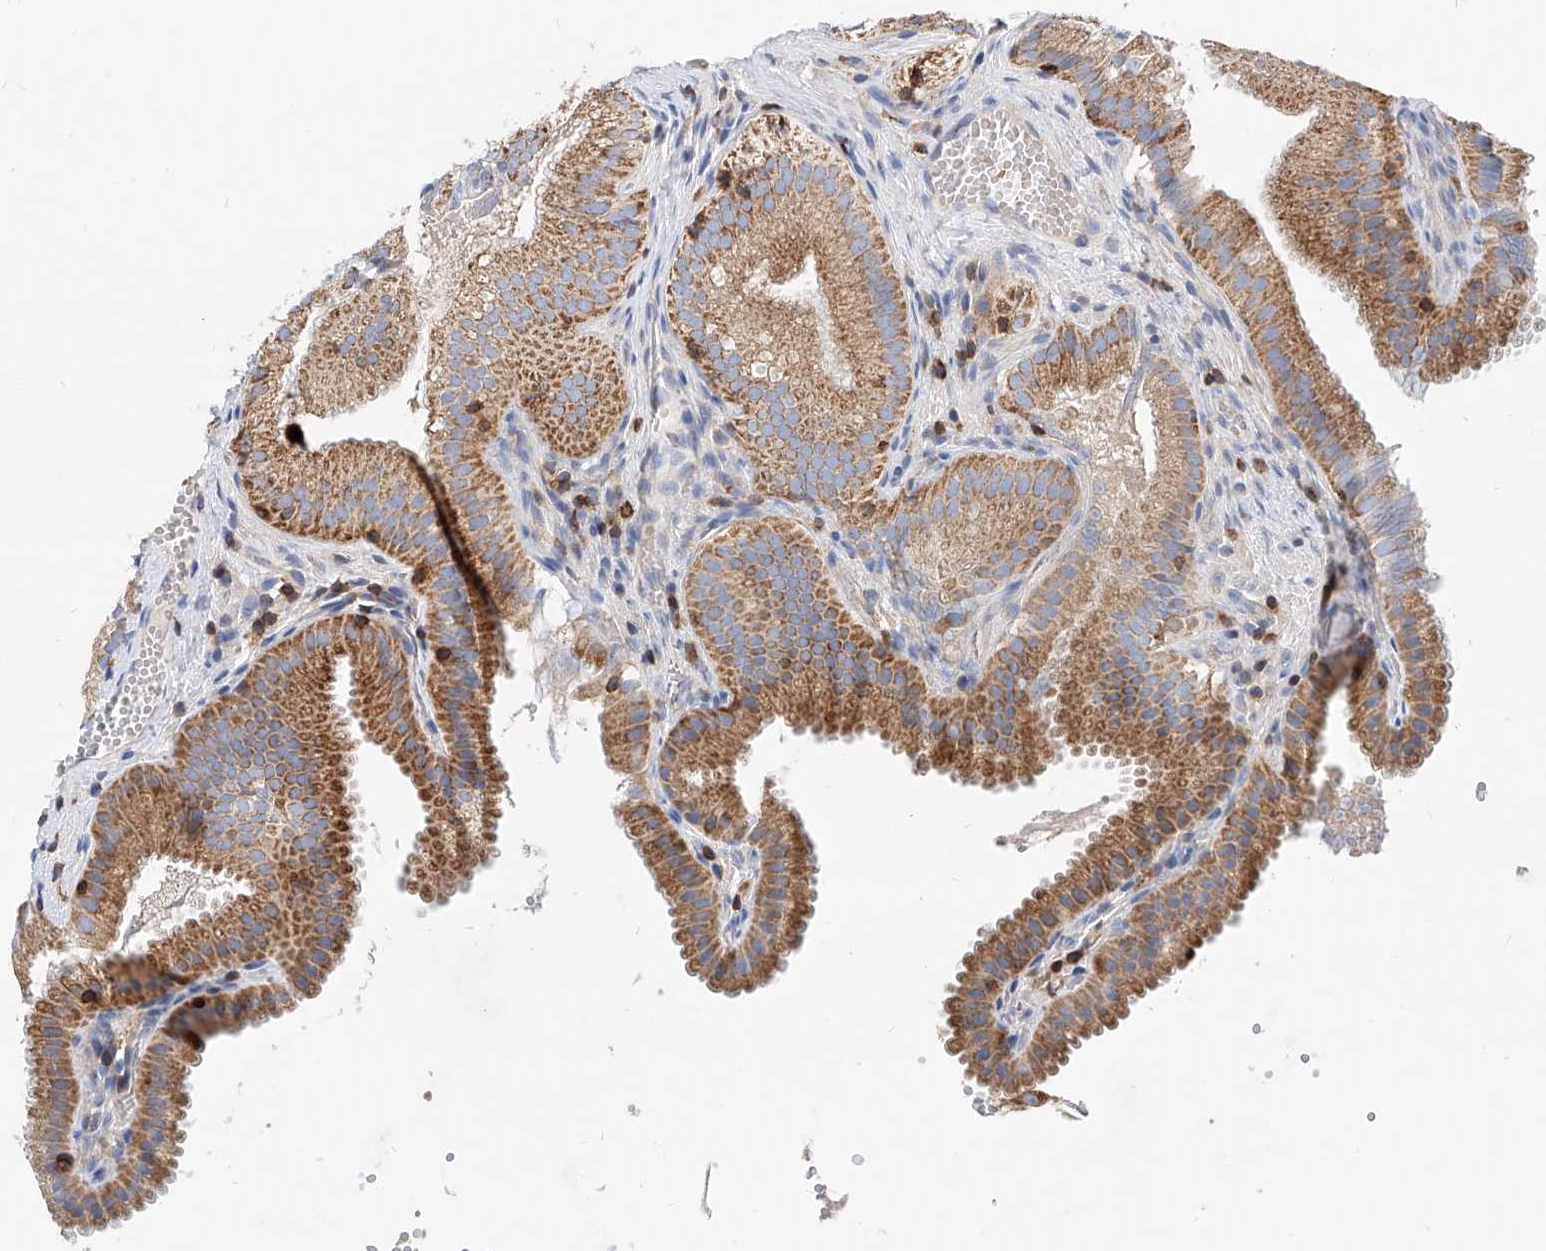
{"staining": {"intensity": "moderate", "quantity": ">75%", "location": "cytoplasmic/membranous"}, "tissue": "gallbladder", "cell_type": "Glandular cells", "image_type": "normal", "snomed": [{"axis": "morphology", "description": "Normal tissue, NOS"}, {"axis": "topography", "description": "Gallbladder"}], "caption": "Protein expression analysis of unremarkable gallbladder exhibits moderate cytoplasmic/membranous staining in about >75% of glandular cells. (DAB IHC with brightfield microscopy, high magnification).", "gene": "CPNE5", "patient": {"sex": "female", "age": 30}}